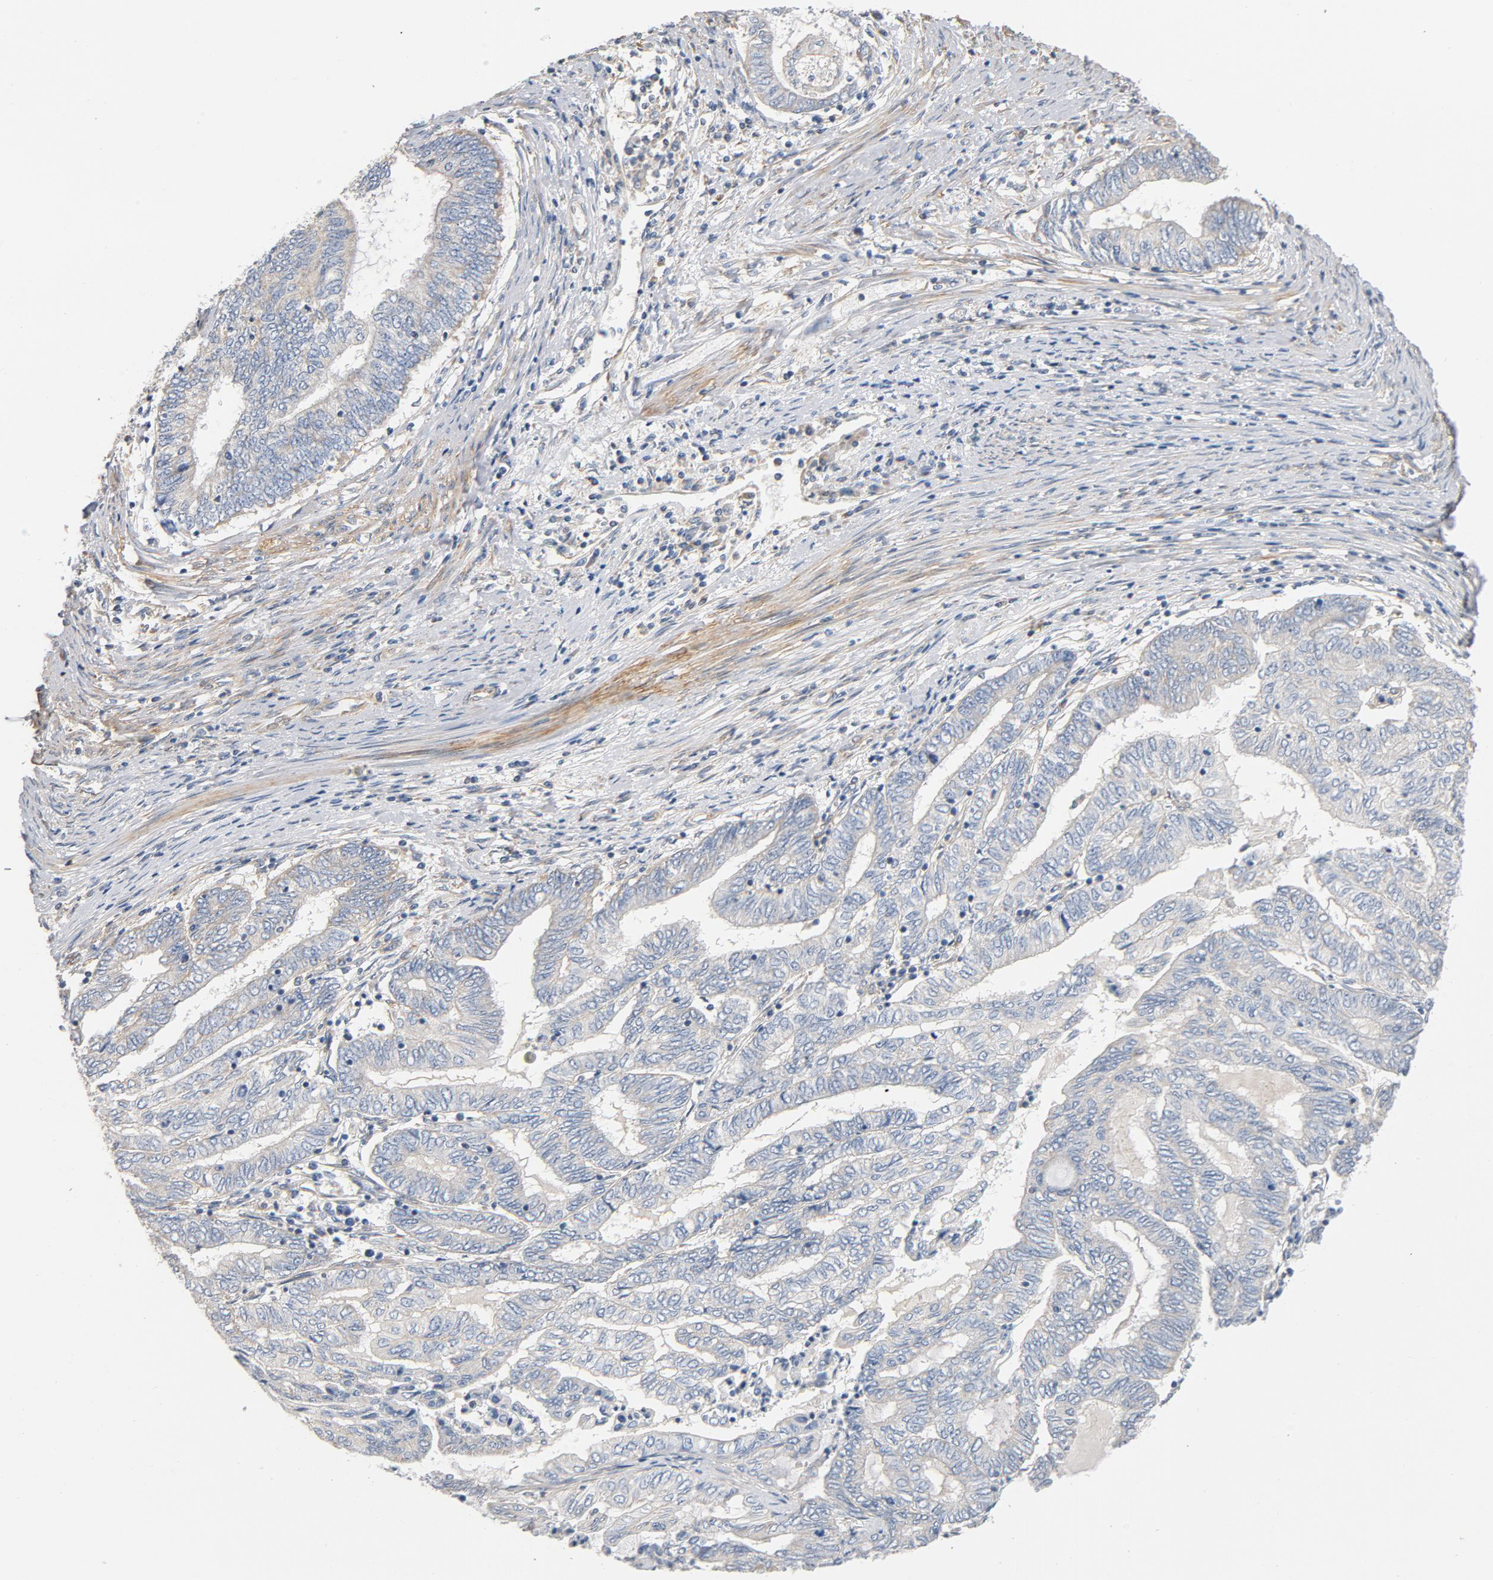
{"staining": {"intensity": "negative", "quantity": "none", "location": "none"}, "tissue": "endometrial cancer", "cell_type": "Tumor cells", "image_type": "cancer", "snomed": [{"axis": "morphology", "description": "Adenocarcinoma, NOS"}, {"axis": "topography", "description": "Uterus"}, {"axis": "topography", "description": "Endometrium"}], "caption": "Micrograph shows no protein expression in tumor cells of endometrial adenocarcinoma tissue.", "gene": "ILK", "patient": {"sex": "female", "age": 70}}